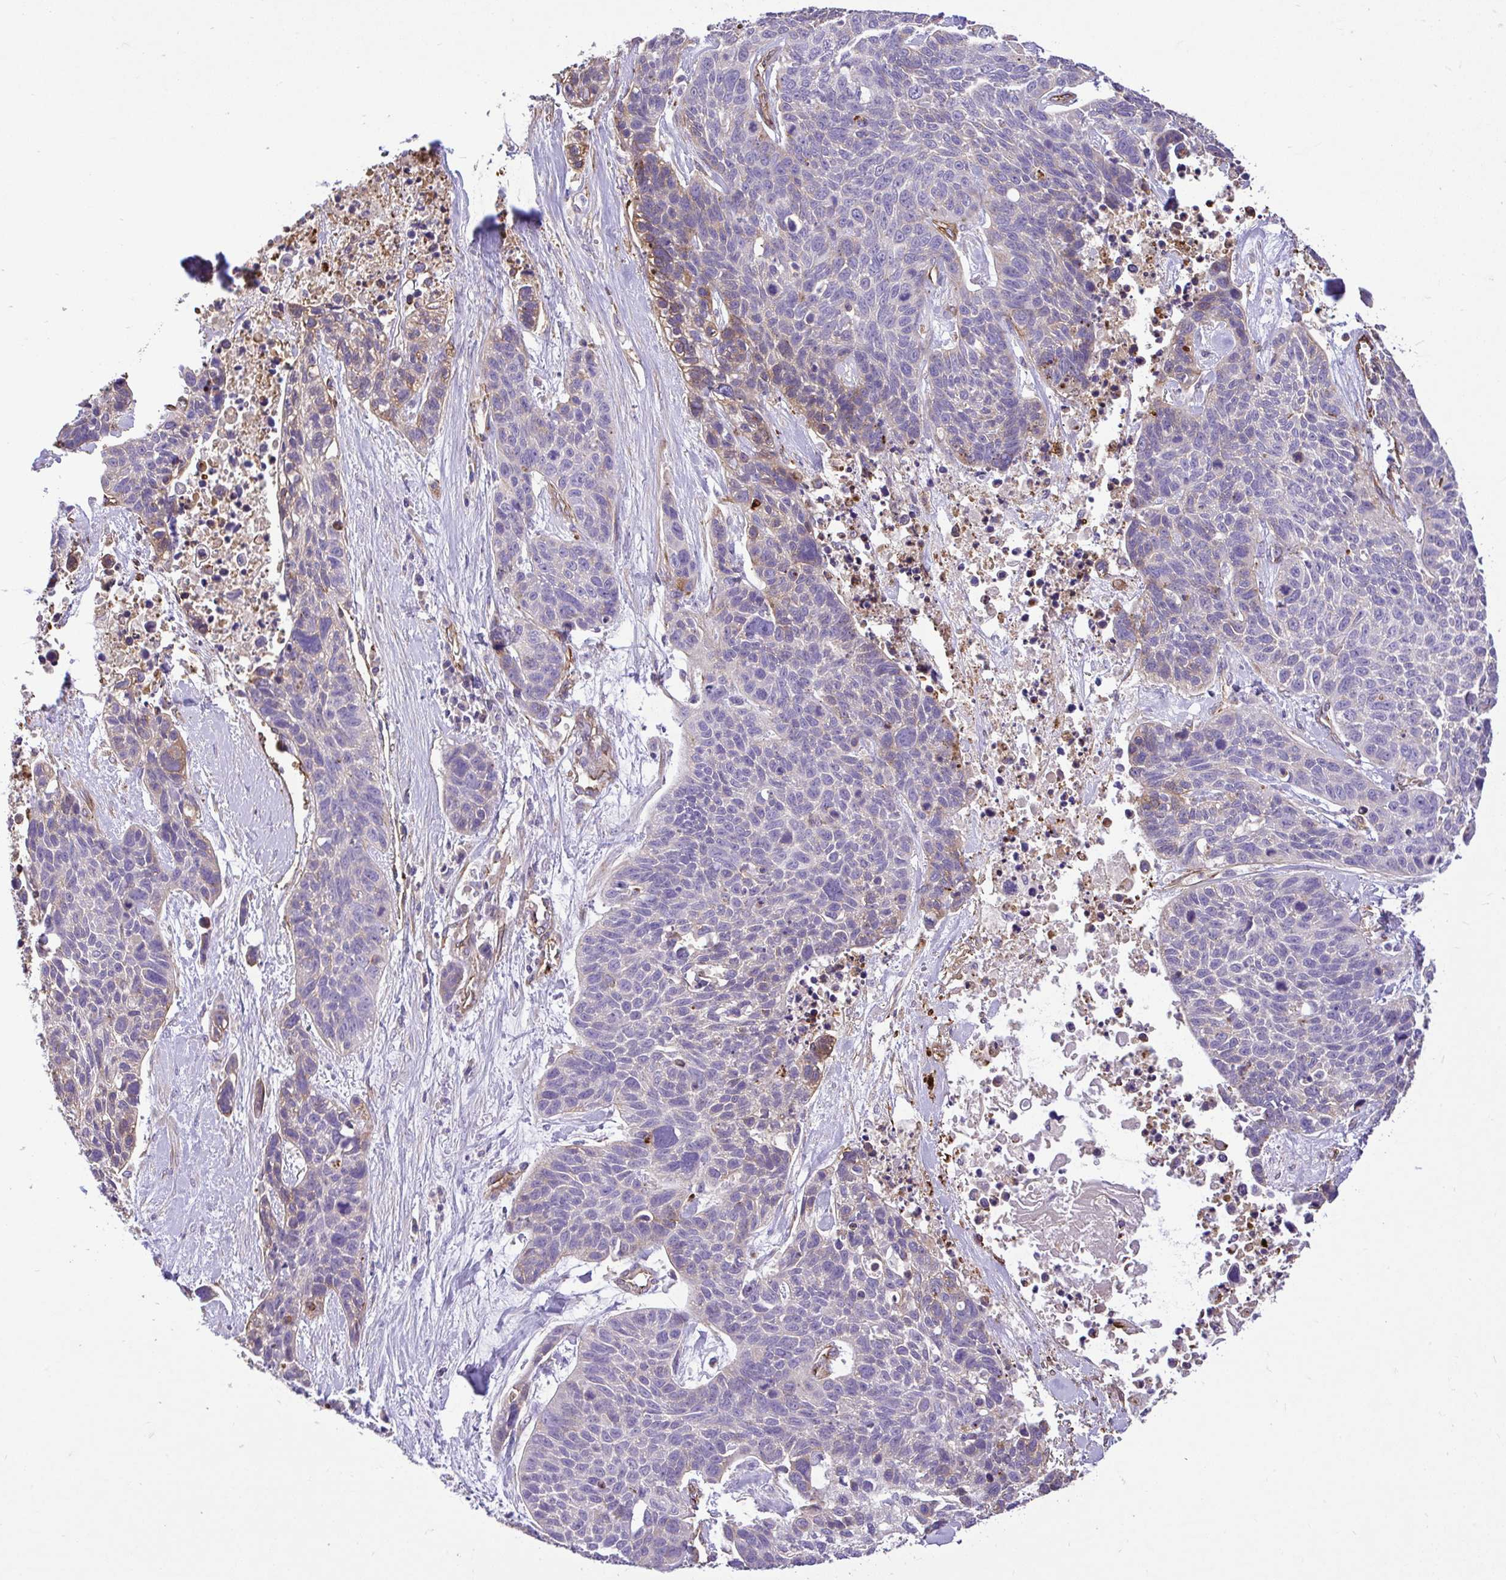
{"staining": {"intensity": "negative", "quantity": "none", "location": "none"}, "tissue": "lung cancer", "cell_type": "Tumor cells", "image_type": "cancer", "snomed": [{"axis": "morphology", "description": "Squamous cell carcinoma, NOS"}, {"axis": "topography", "description": "Lung"}], "caption": "A micrograph of human lung cancer is negative for staining in tumor cells.", "gene": "PTPRK", "patient": {"sex": "male", "age": 62}}